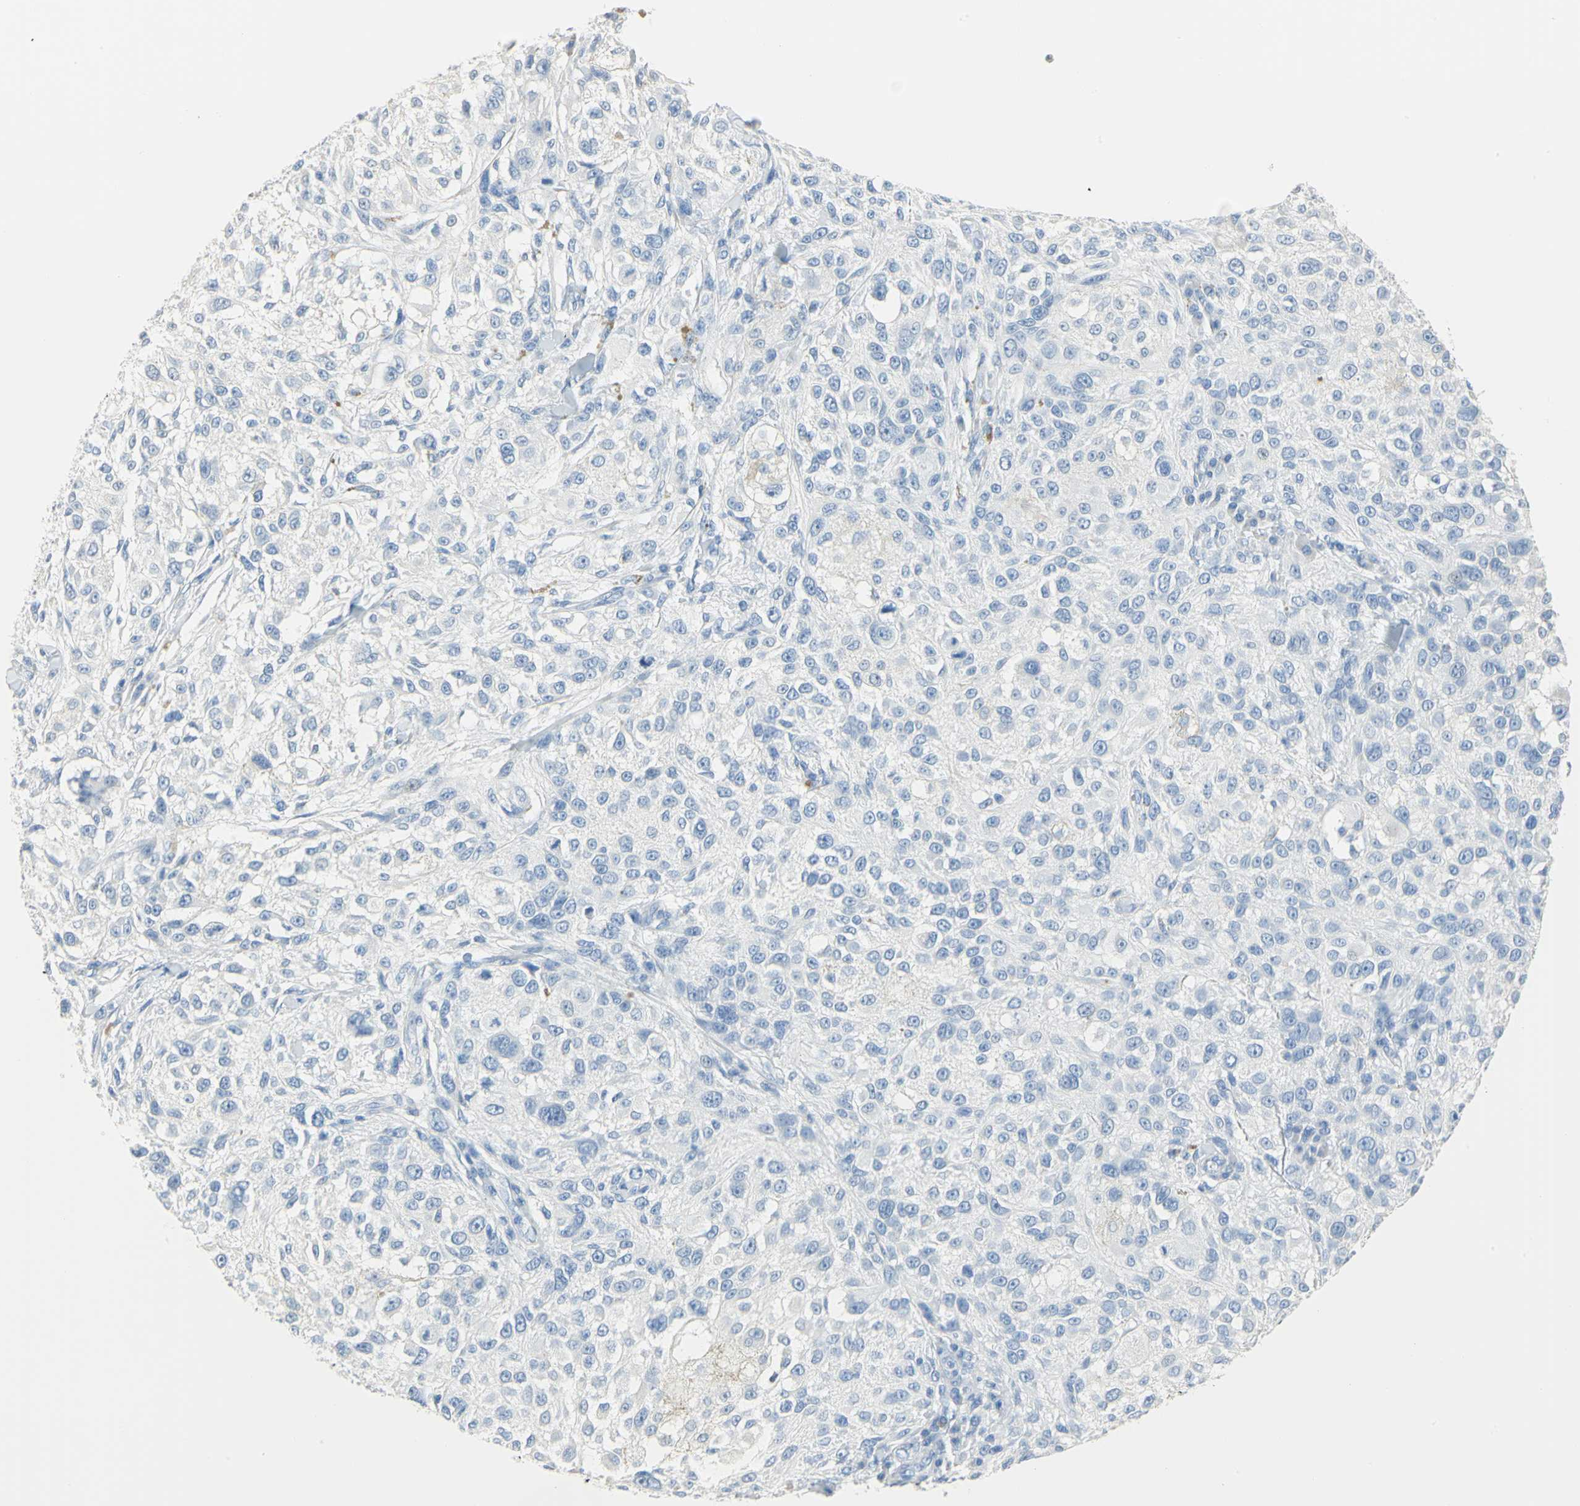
{"staining": {"intensity": "negative", "quantity": "none", "location": "none"}, "tissue": "melanoma", "cell_type": "Tumor cells", "image_type": "cancer", "snomed": [{"axis": "morphology", "description": "Necrosis, NOS"}, {"axis": "morphology", "description": "Malignant melanoma, NOS"}, {"axis": "topography", "description": "Skin"}], "caption": "Immunohistochemical staining of human malignant melanoma displays no significant positivity in tumor cells.", "gene": "CA3", "patient": {"sex": "female", "age": 87}}